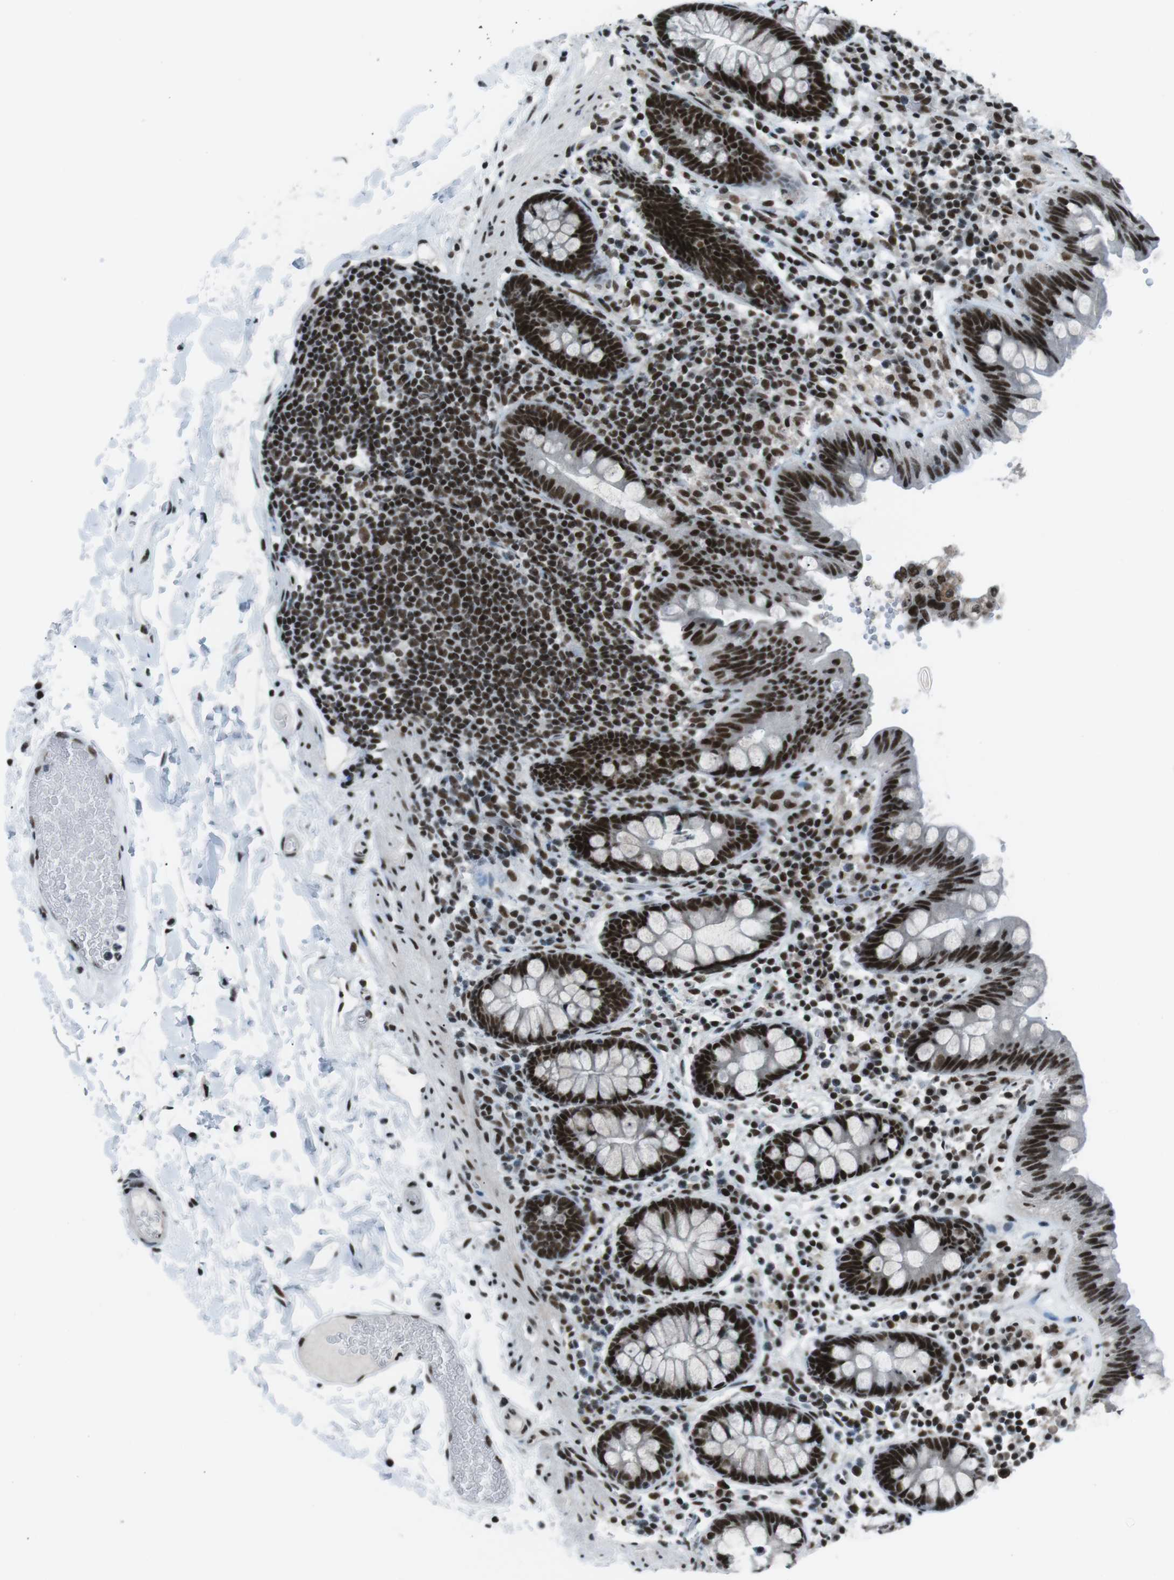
{"staining": {"intensity": "moderate", "quantity": ">75%", "location": "nuclear"}, "tissue": "colon", "cell_type": "Endothelial cells", "image_type": "normal", "snomed": [{"axis": "morphology", "description": "Normal tissue, NOS"}, {"axis": "topography", "description": "Colon"}], "caption": "A medium amount of moderate nuclear expression is seen in about >75% of endothelial cells in benign colon.", "gene": "TAF1", "patient": {"sex": "female", "age": 80}}